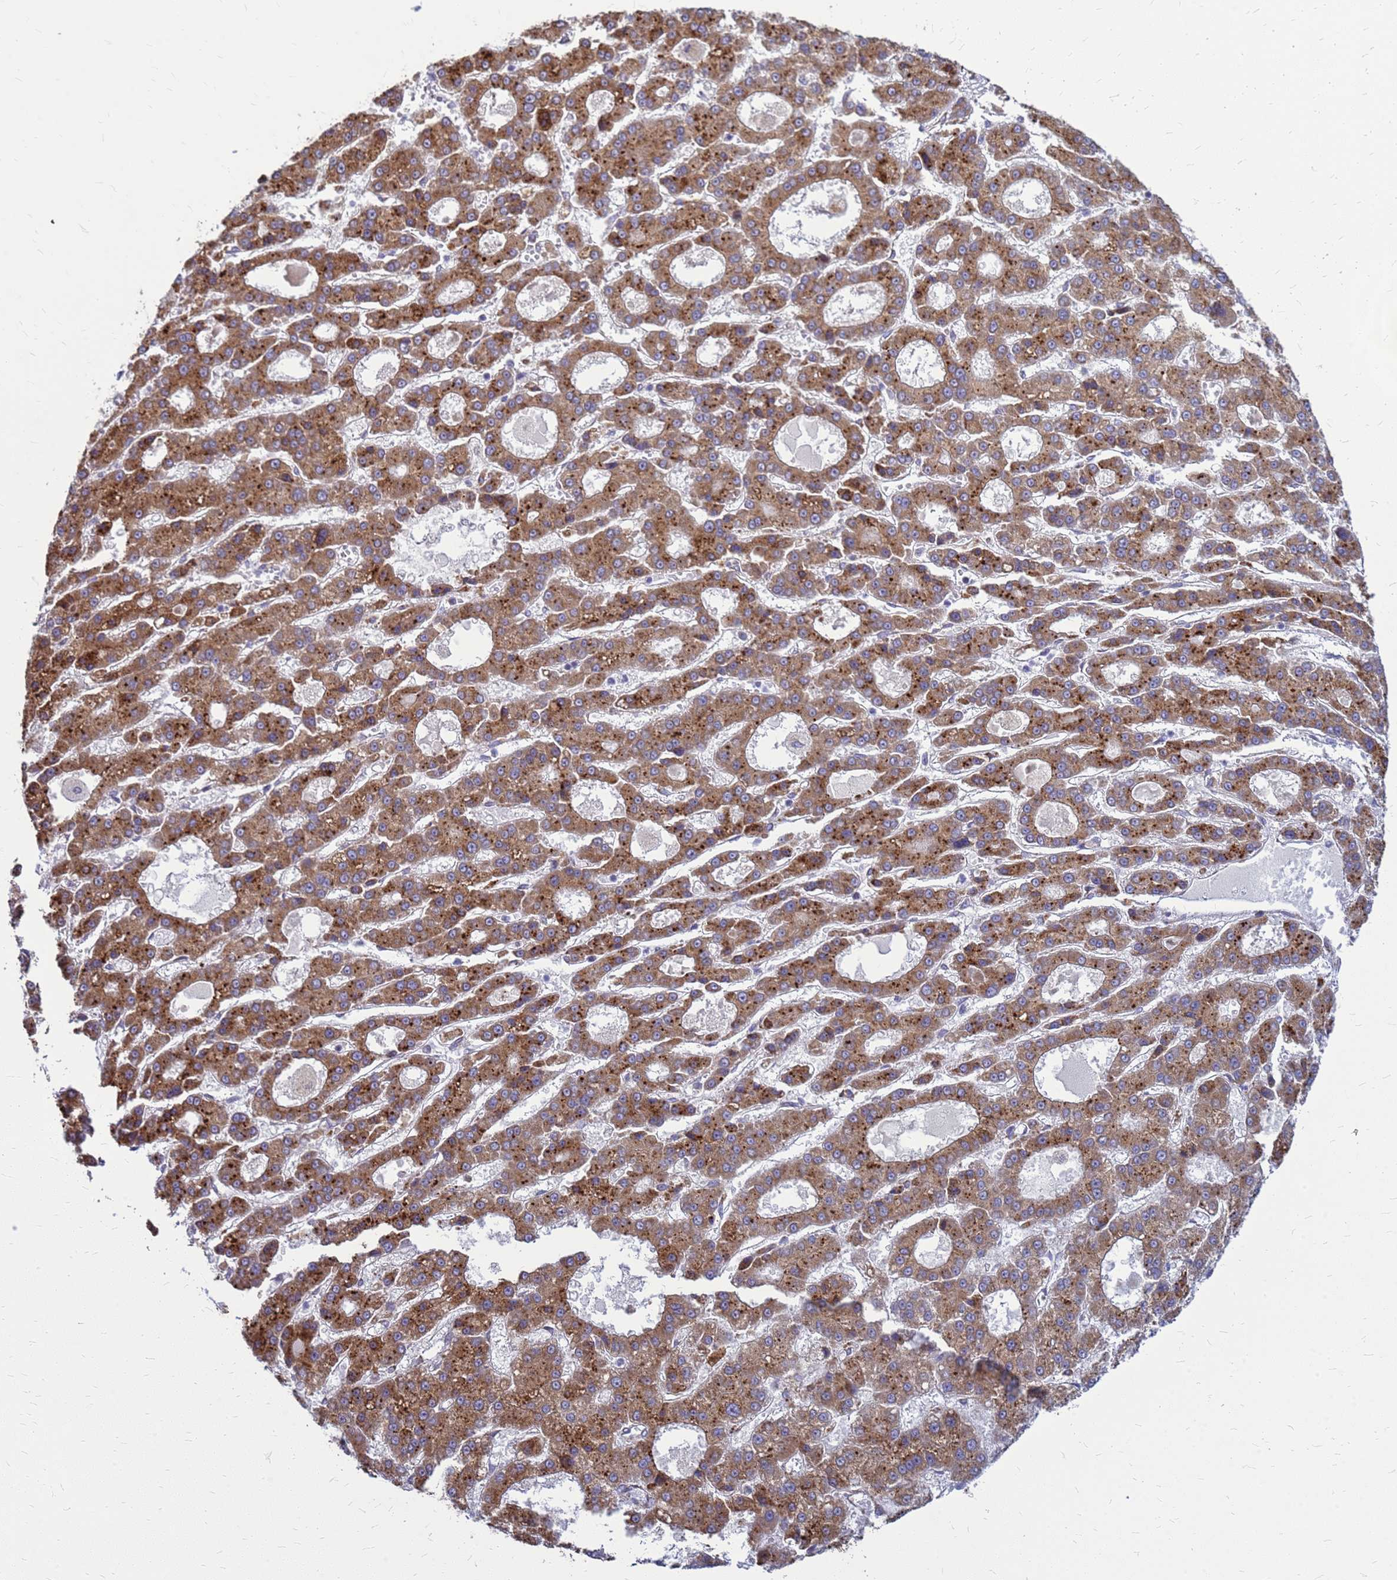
{"staining": {"intensity": "moderate", "quantity": ">75%", "location": "cytoplasmic/membranous"}, "tissue": "liver cancer", "cell_type": "Tumor cells", "image_type": "cancer", "snomed": [{"axis": "morphology", "description": "Carcinoma, Hepatocellular, NOS"}, {"axis": "topography", "description": "Liver"}], "caption": "Moderate cytoplasmic/membranous protein staining is identified in approximately >75% of tumor cells in hepatocellular carcinoma (liver).", "gene": "FSTL4", "patient": {"sex": "male", "age": 70}}